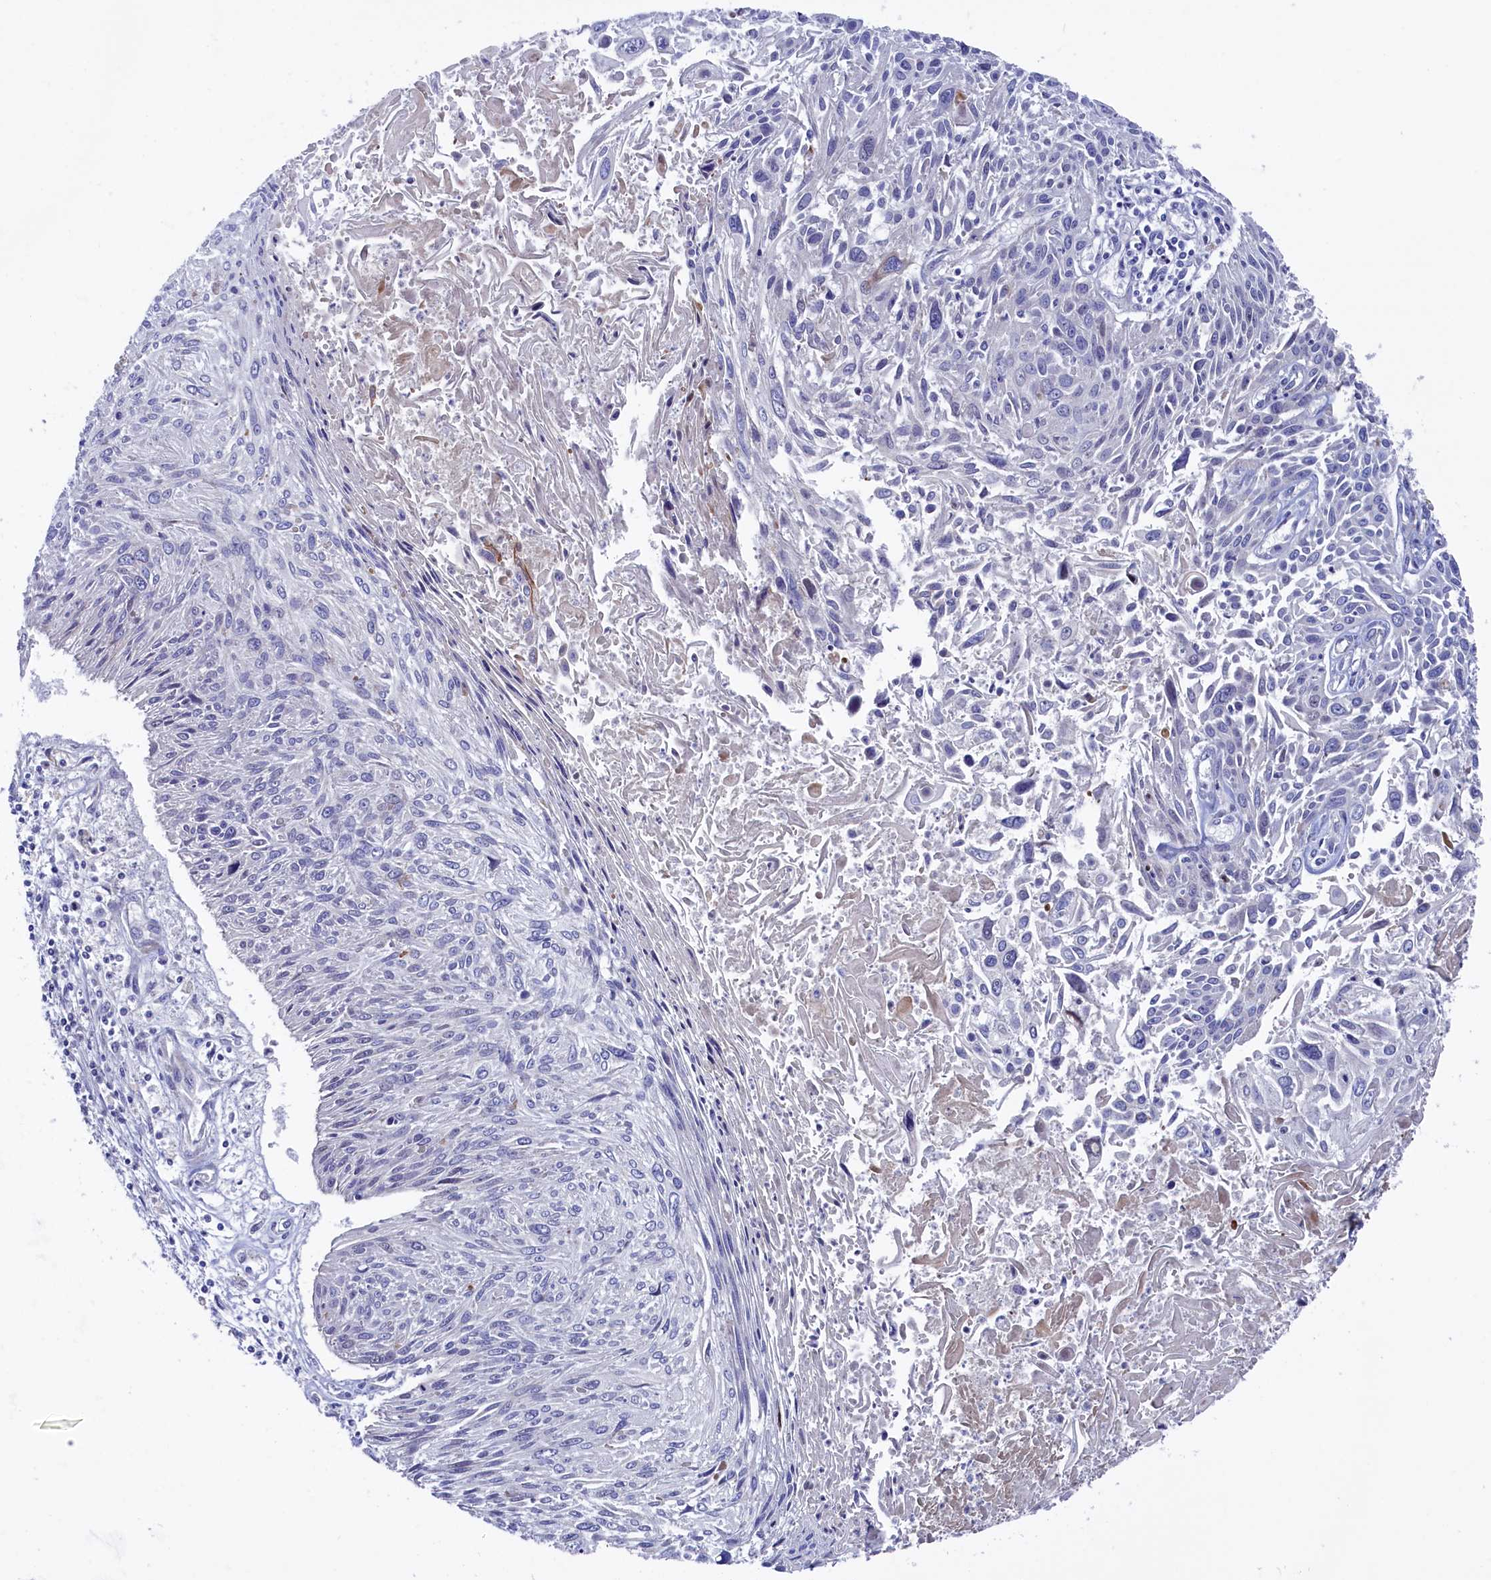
{"staining": {"intensity": "negative", "quantity": "none", "location": "none"}, "tissue": "cervical cancer", "cell_type": "Tumor cells", "image_type": "cancer", "snomed": [{"axis": "morphology", "description": "Squamous cell carcinoma, NOS"}, {"axis": "topography", "description": "Cervix"}], "caption": "IHC photomicrograph of neoplastic tissue: cervical cancer stained with DAB reveals no significant protein positivity in tumor cells. (DAB IHC with hematoxylin counter stain).", "gene": "NUDT7", "patient": {"sex": "female", "age": 51}}